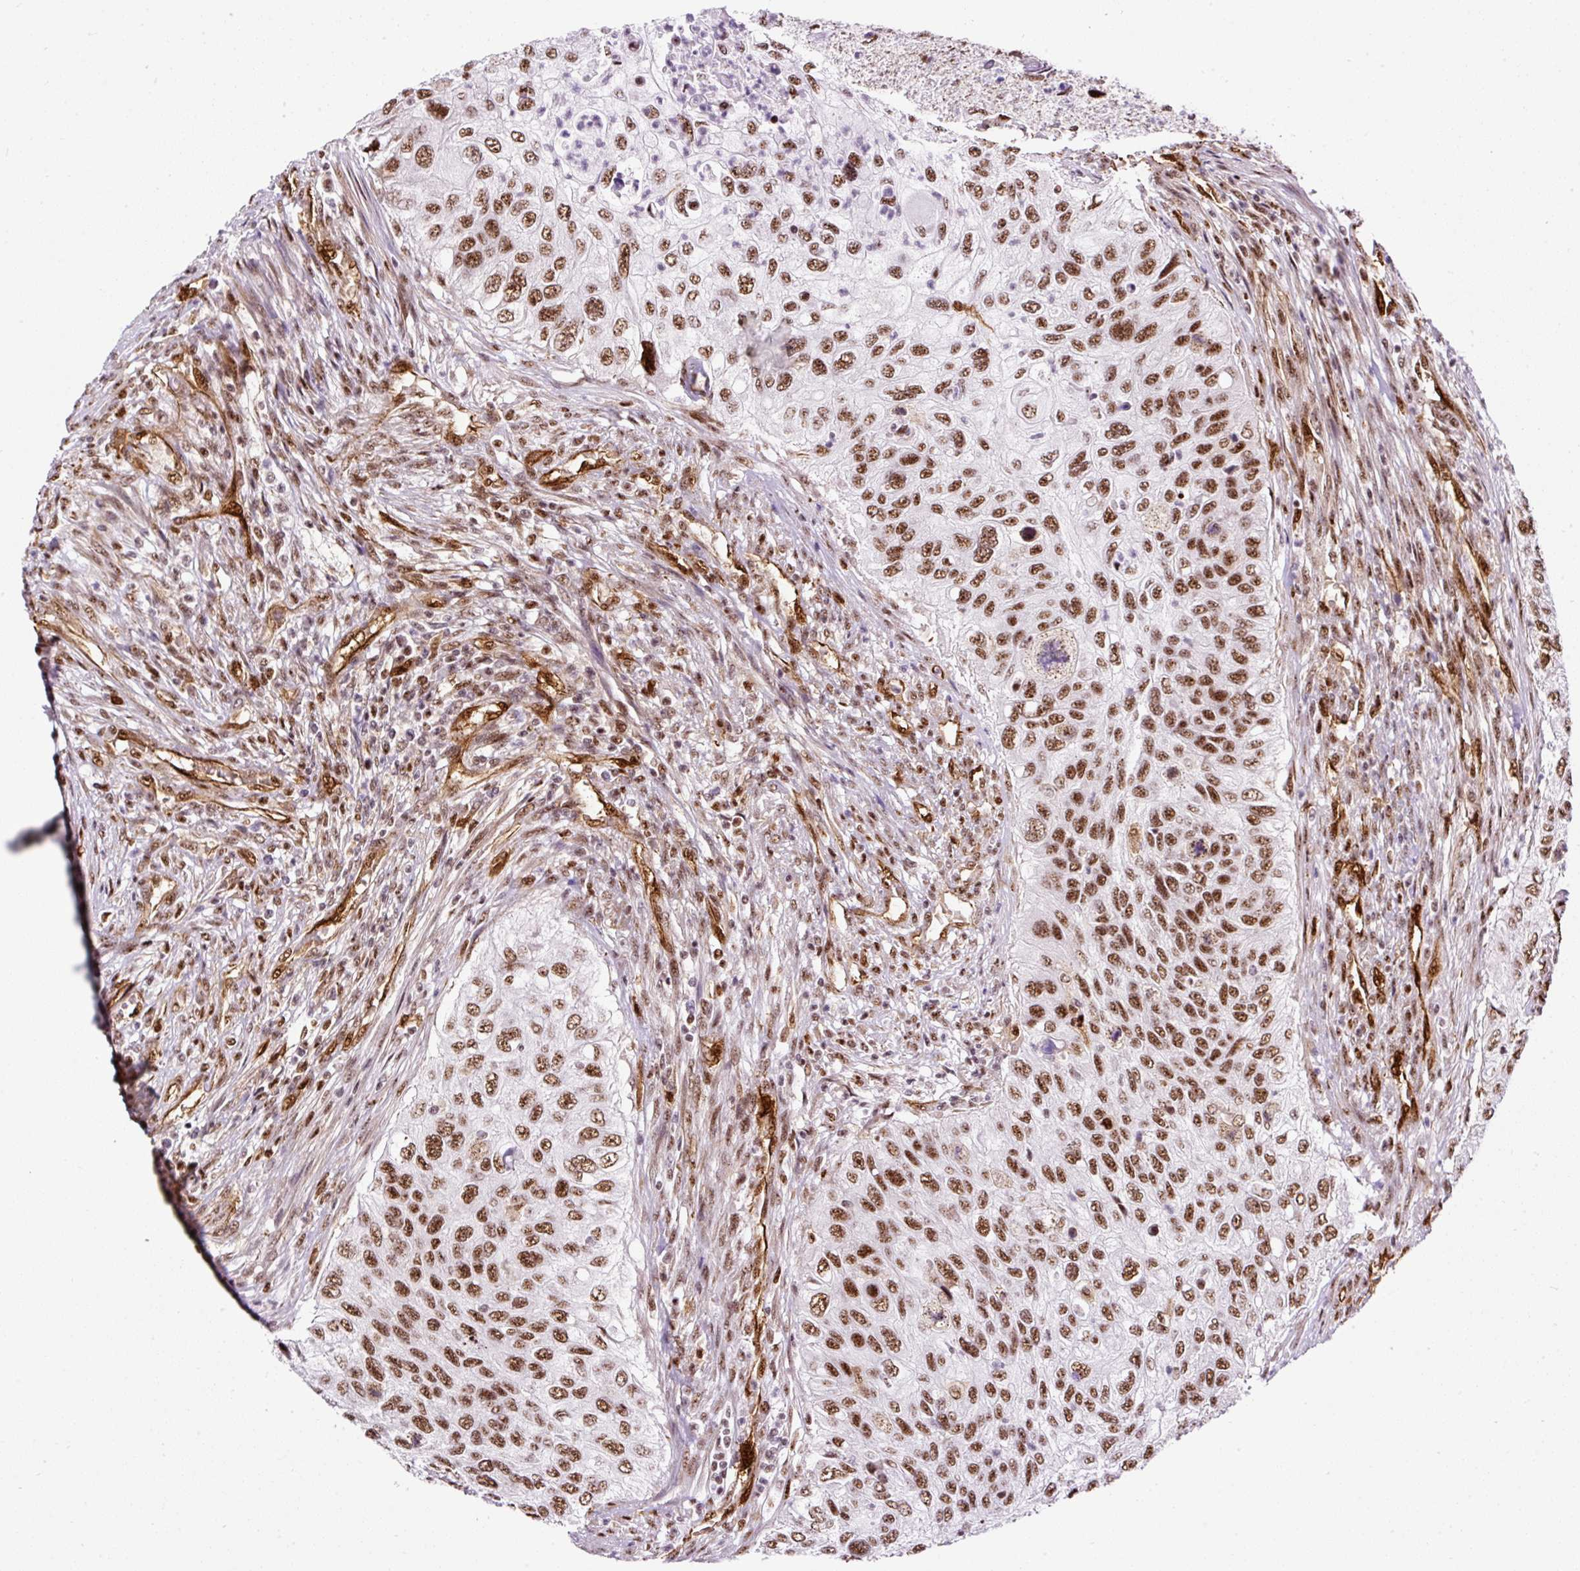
{"staining": {"intensity": "moderate", "quantity": ">75%", "location": "nuclear"}, "tissue": "urothelial cancer", "cell_type": "Tumor cells", "image_type": "cancer", "snomed": [{"axis": "morphology", "description": "Urothelial carcinoma, High grade"}, {"axis": "topography", "description": "Urinary bladder"}], "caption": "IHC micrograph of urothelial cancer stained for a protein (brown), which exhibits medium levels of moderate nuclear positivity in approximately >75% of tumor cells.", "gene": "LUC7L2", "patient": {"sex": "female", "age": 60}}